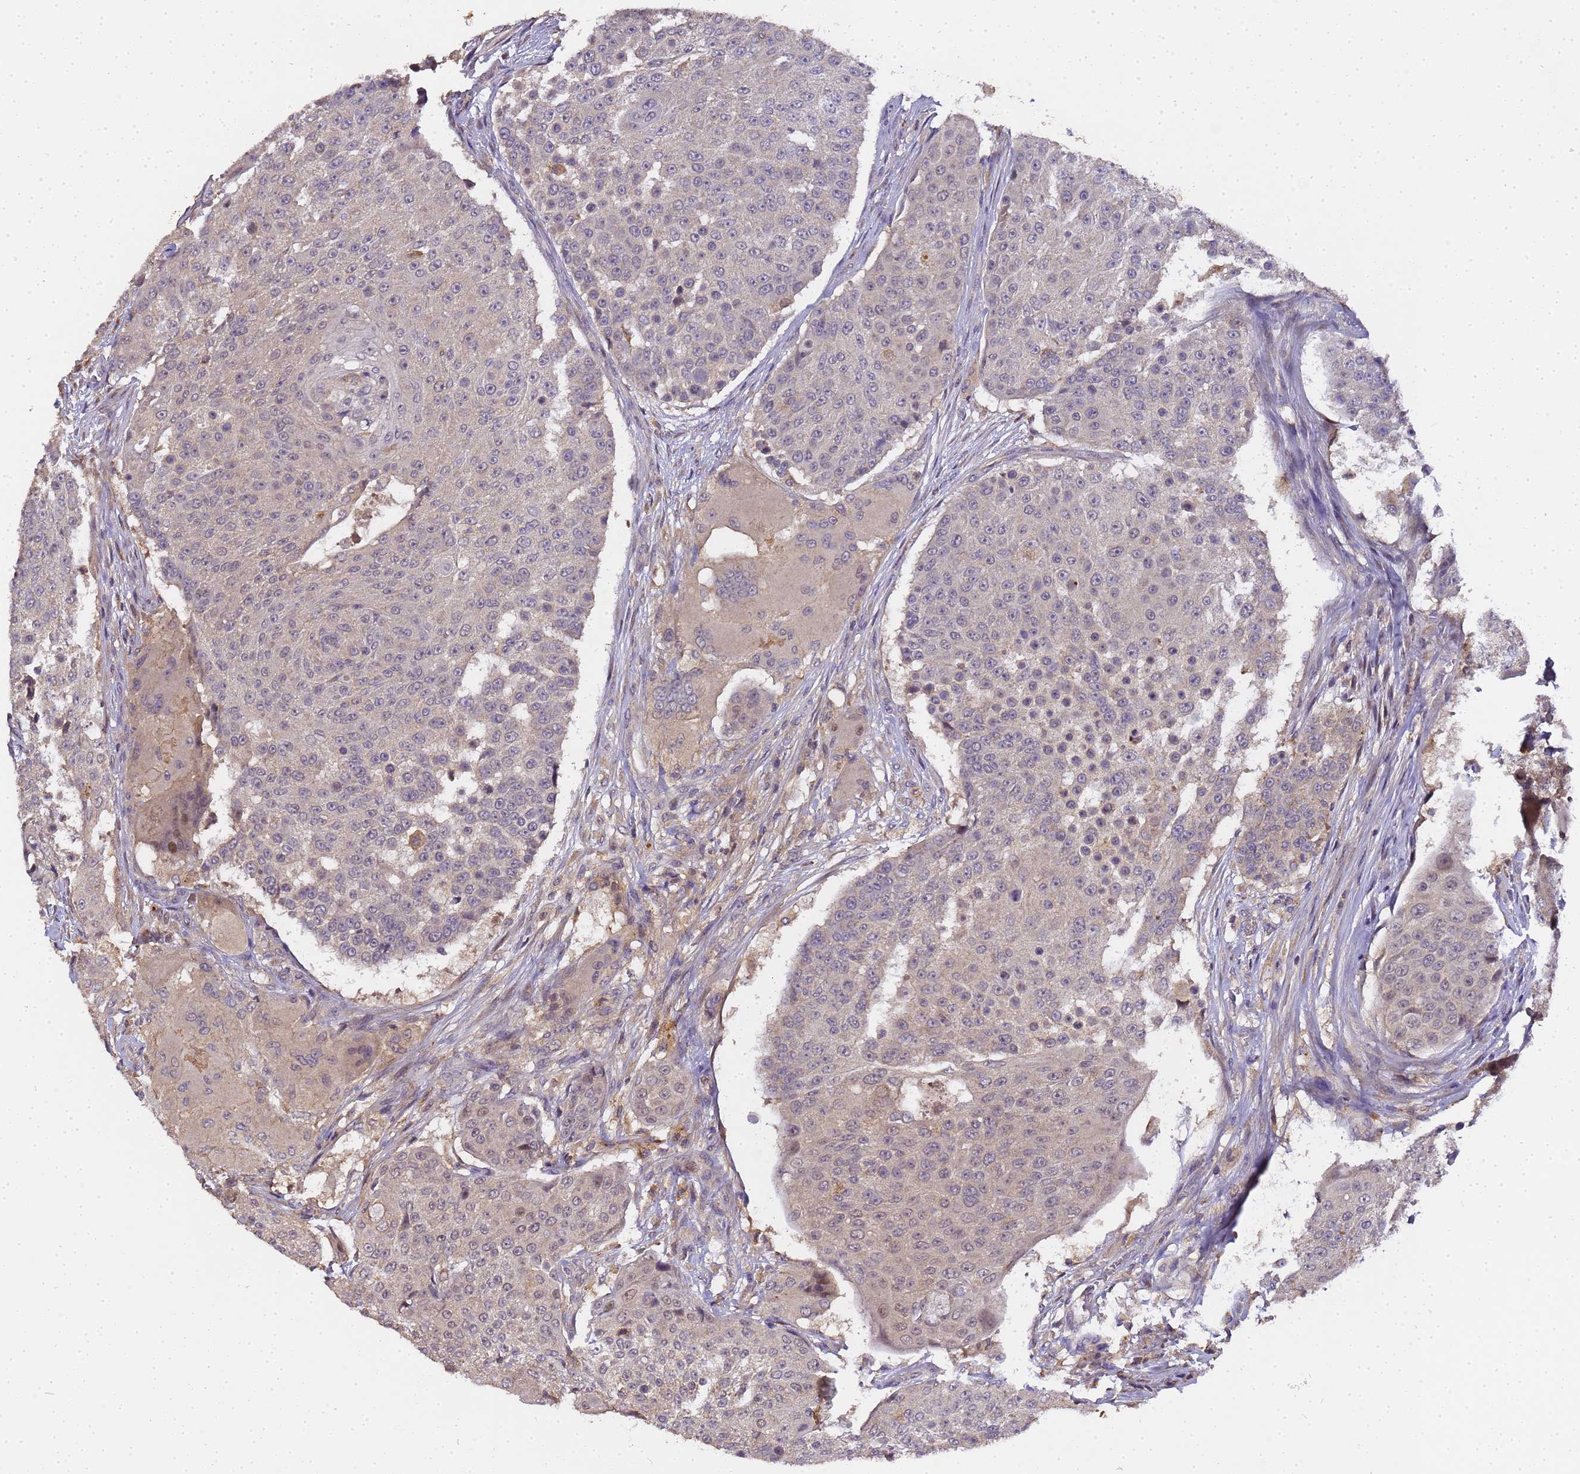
{"staining": {"intensity": "negative", "quantity": "none", "location": "none"}, "tissue": "urothelial cancer", "cell_type": "Tumor cells", "image_type": "cancer", "snomed": [{"axis": "morphology", "description": "Urothelial carcinoma, High grade"}, {"axis": "topography", "description": "Urinary bladder"}], "caption": "An image of urothelial cancer stained for a protein displays no brown staining in tumor cells. The staining is performed using DAB (3,3'-diaminobenzidine) brown chromogen with nuclei counter-stained in using hematoxylin.", "gene": "LGI4", "patient": {"sex": "female", "age": 63}}